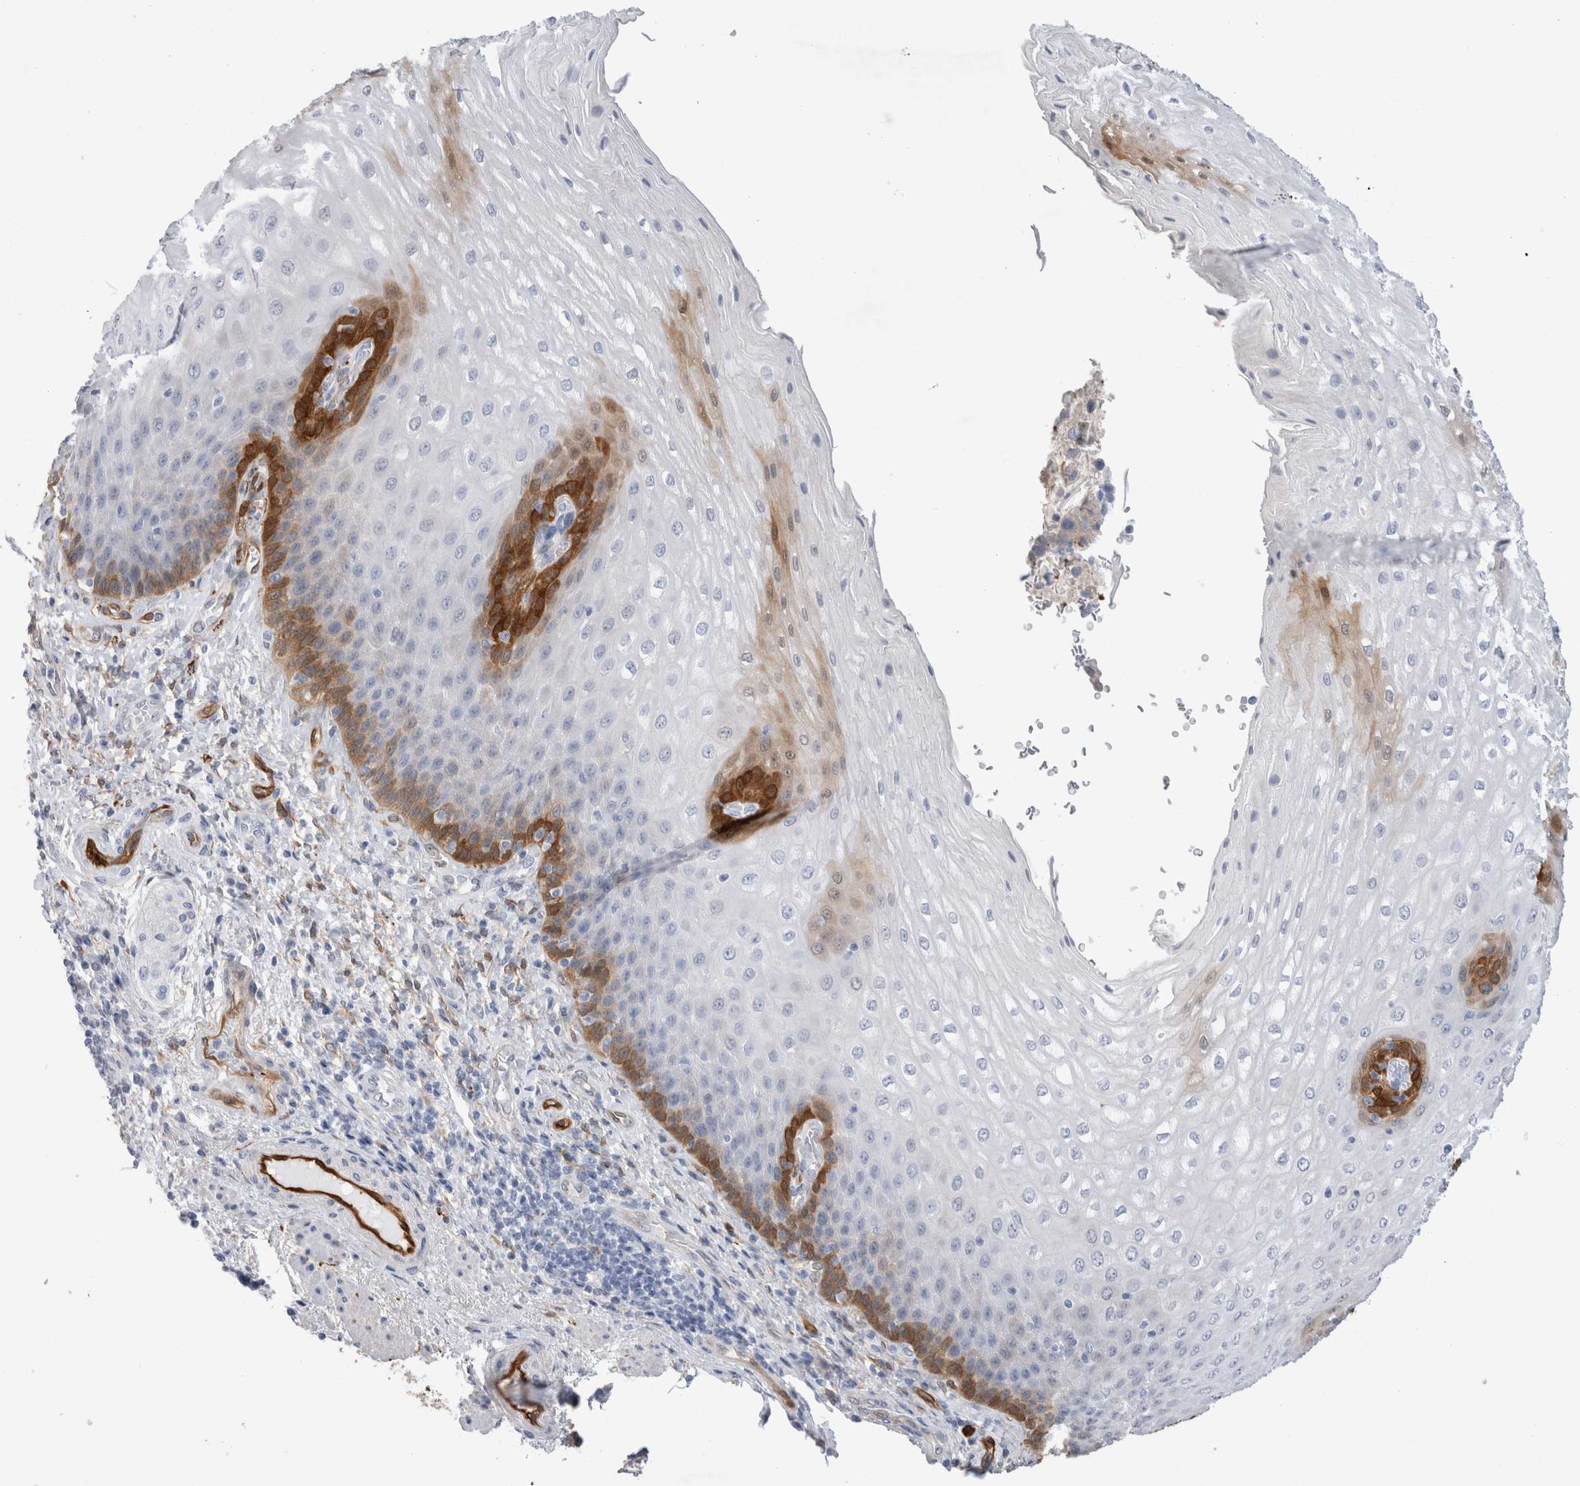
{"staining": {"intensity": "strong", "quantity": "<25%", "location": "cytoplasmic/membranous,nuclear"}, "tissue": "esophagus", "cell_type": "Squamous epithelial cells", "image_type": "normal", "snomed": [{"axis": "morphology", "description": "Normal tissue, NOS"}, {"axis": "topography", "description": "Esophagus"}], "caption": "Squamous epithelial cells display medium levels of strong cytoplasmic/membranous,nuclear positivity in about <25% of cells in normal esophagus.", "gene": "NAPEPLD", "patient": {"sex": "male", "age": 54}}